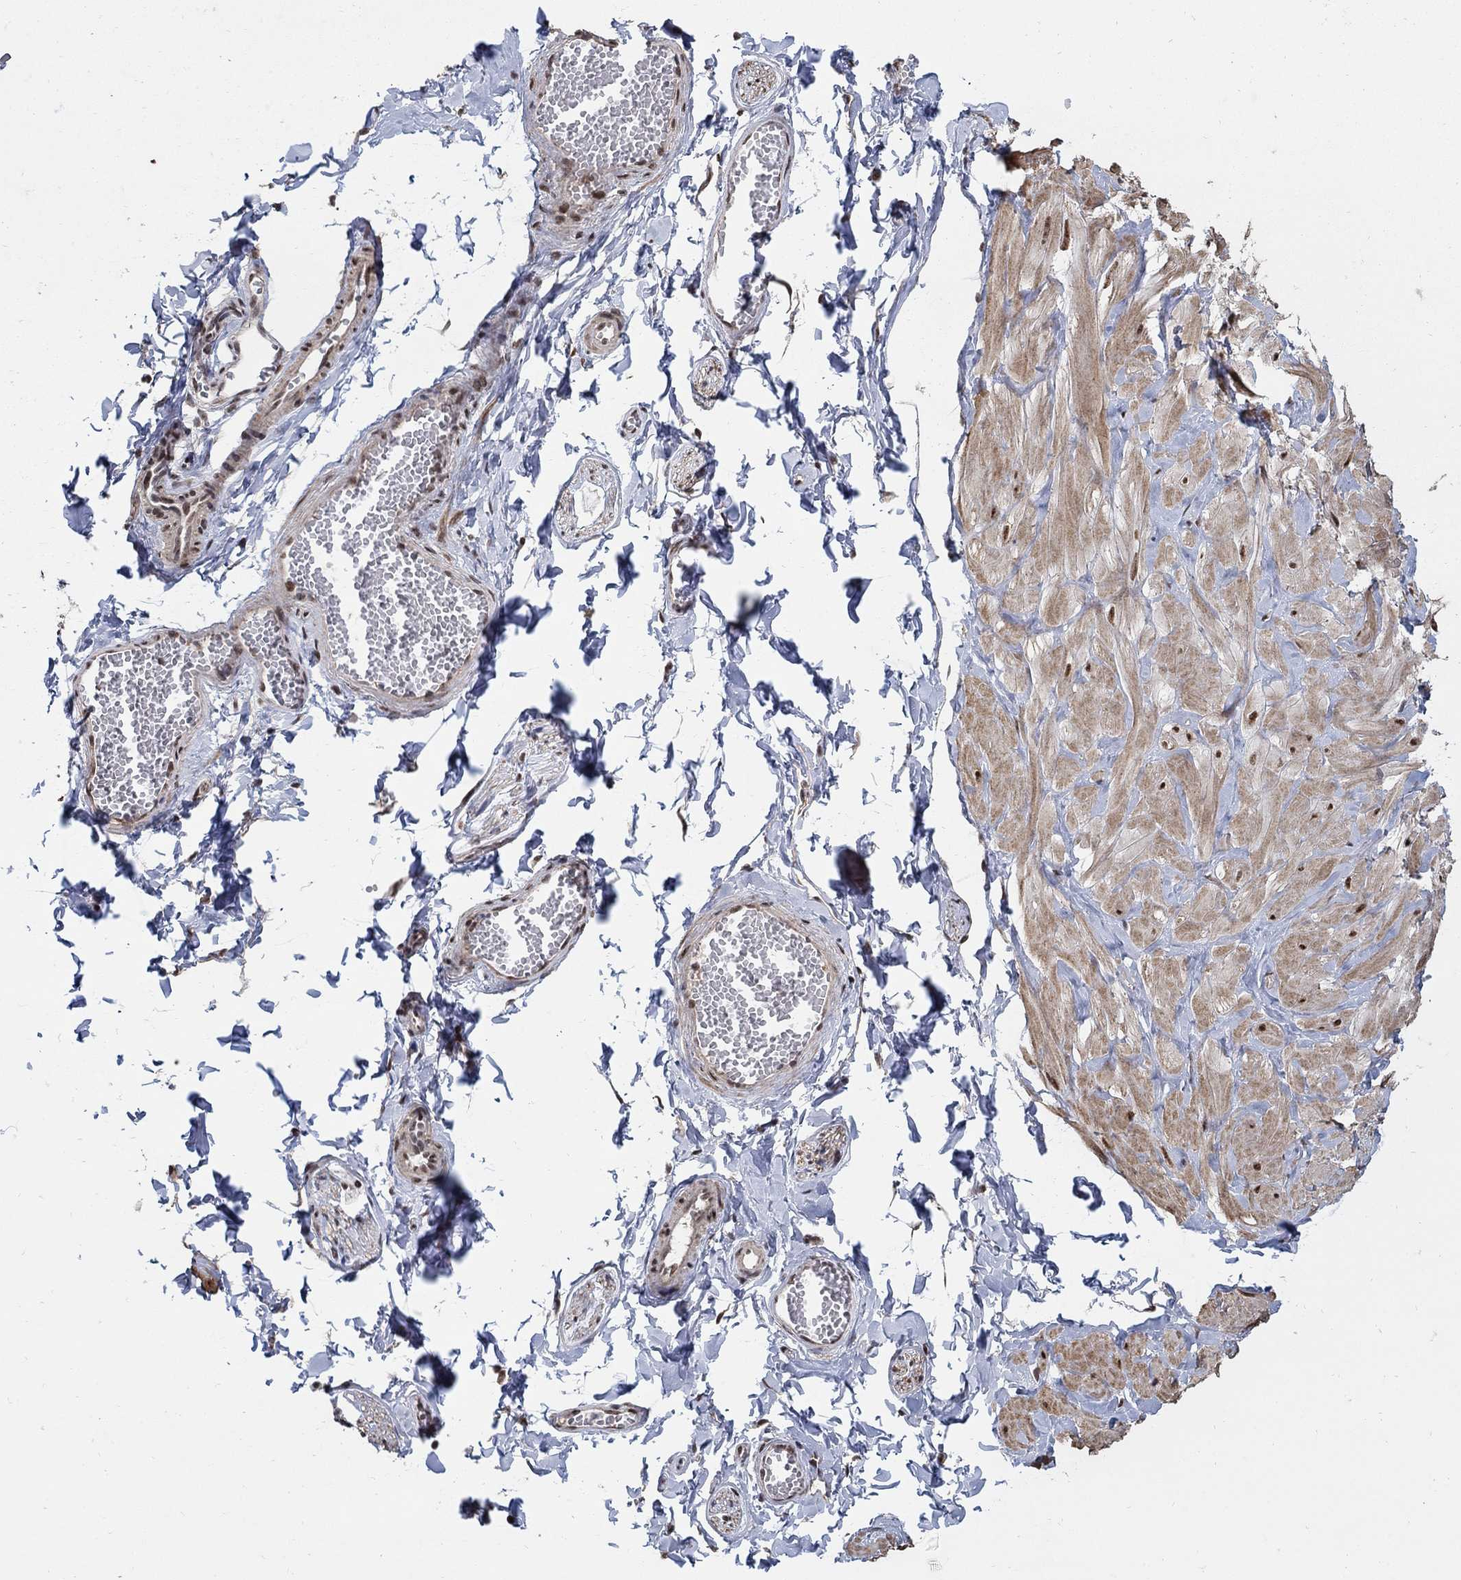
{"staining": {"intensity": "strong", "quantity": "25%-75%", "location": "cytoplasmic/membranous"}, "tissue": "adipose tissue", "cell_type": "Adipocytes", "image_type": "normal", "snomed": [{"axis": "morphology", "description": "Normal tissue, NOS"}, {"axis": "topography", "description": "Smooth muscle"}, {"axis": "topography", "description": "Peripheral nerve tissue"}], "caption": "Strong cytoplasmic/membranous staining is identified in about 25%-75% of adipocytes in unremarkable adipose tissue.", "gene": "PNISR", "patient": {"sex": "male", "age": 22}}